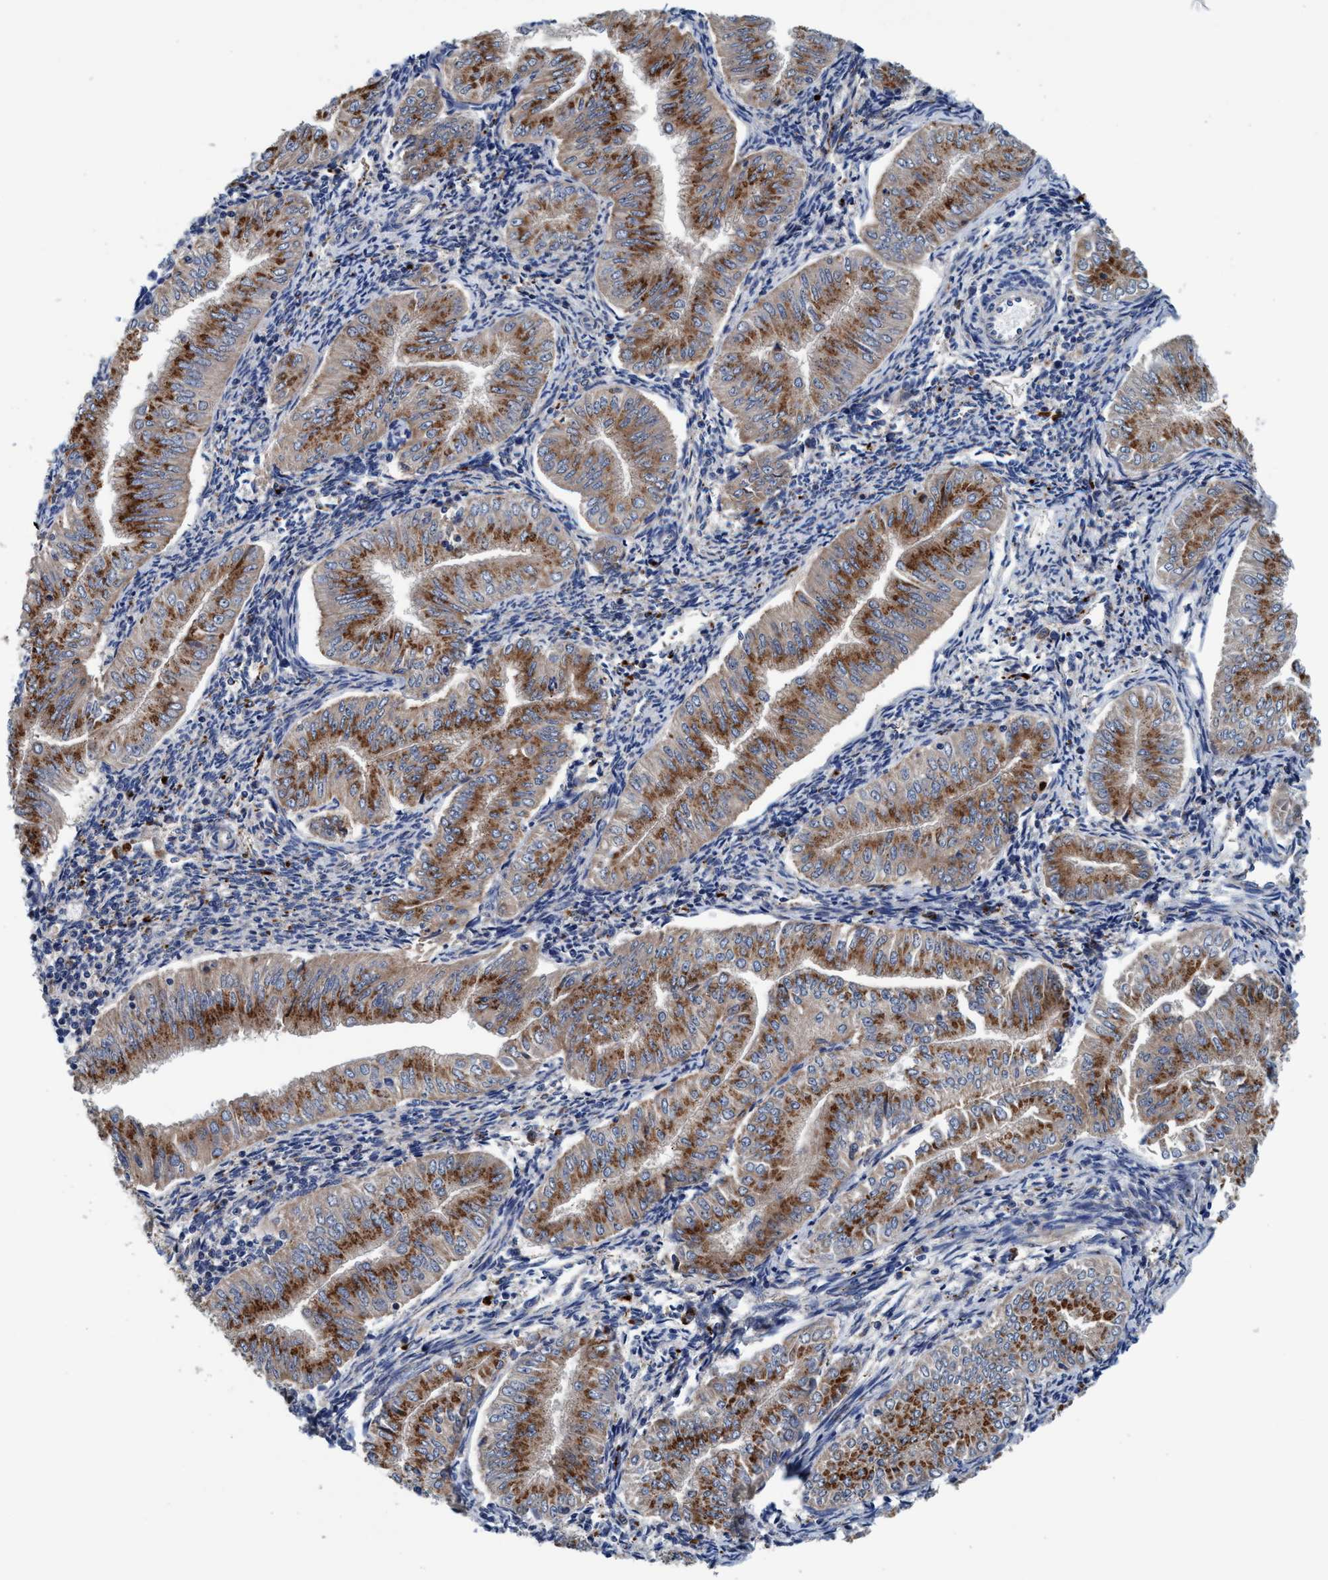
{"staining": {"intensity": "moderate", "quantity": ">75%", "location": "cytoplasmic/membranous"}, "tissue": "endometrial cancer", "cell_type": "Tumor cells", "image_type": "cancer", "snomed": [{"axis": "morphology", "description": "Normal tissue, NOS"}, {"axis": "morphology", "description": "Adenocarcinoma, NOS"}, {"axis": "topography", "description": "Endometrium"}], "caption": "Tumor cells show medium levels of moderate cytoplasmic/membranous positivity in about >75% of cells in endometrial cancer.", "gene": "ENDOG", "patient": {"sex": "female", "age": 53}}